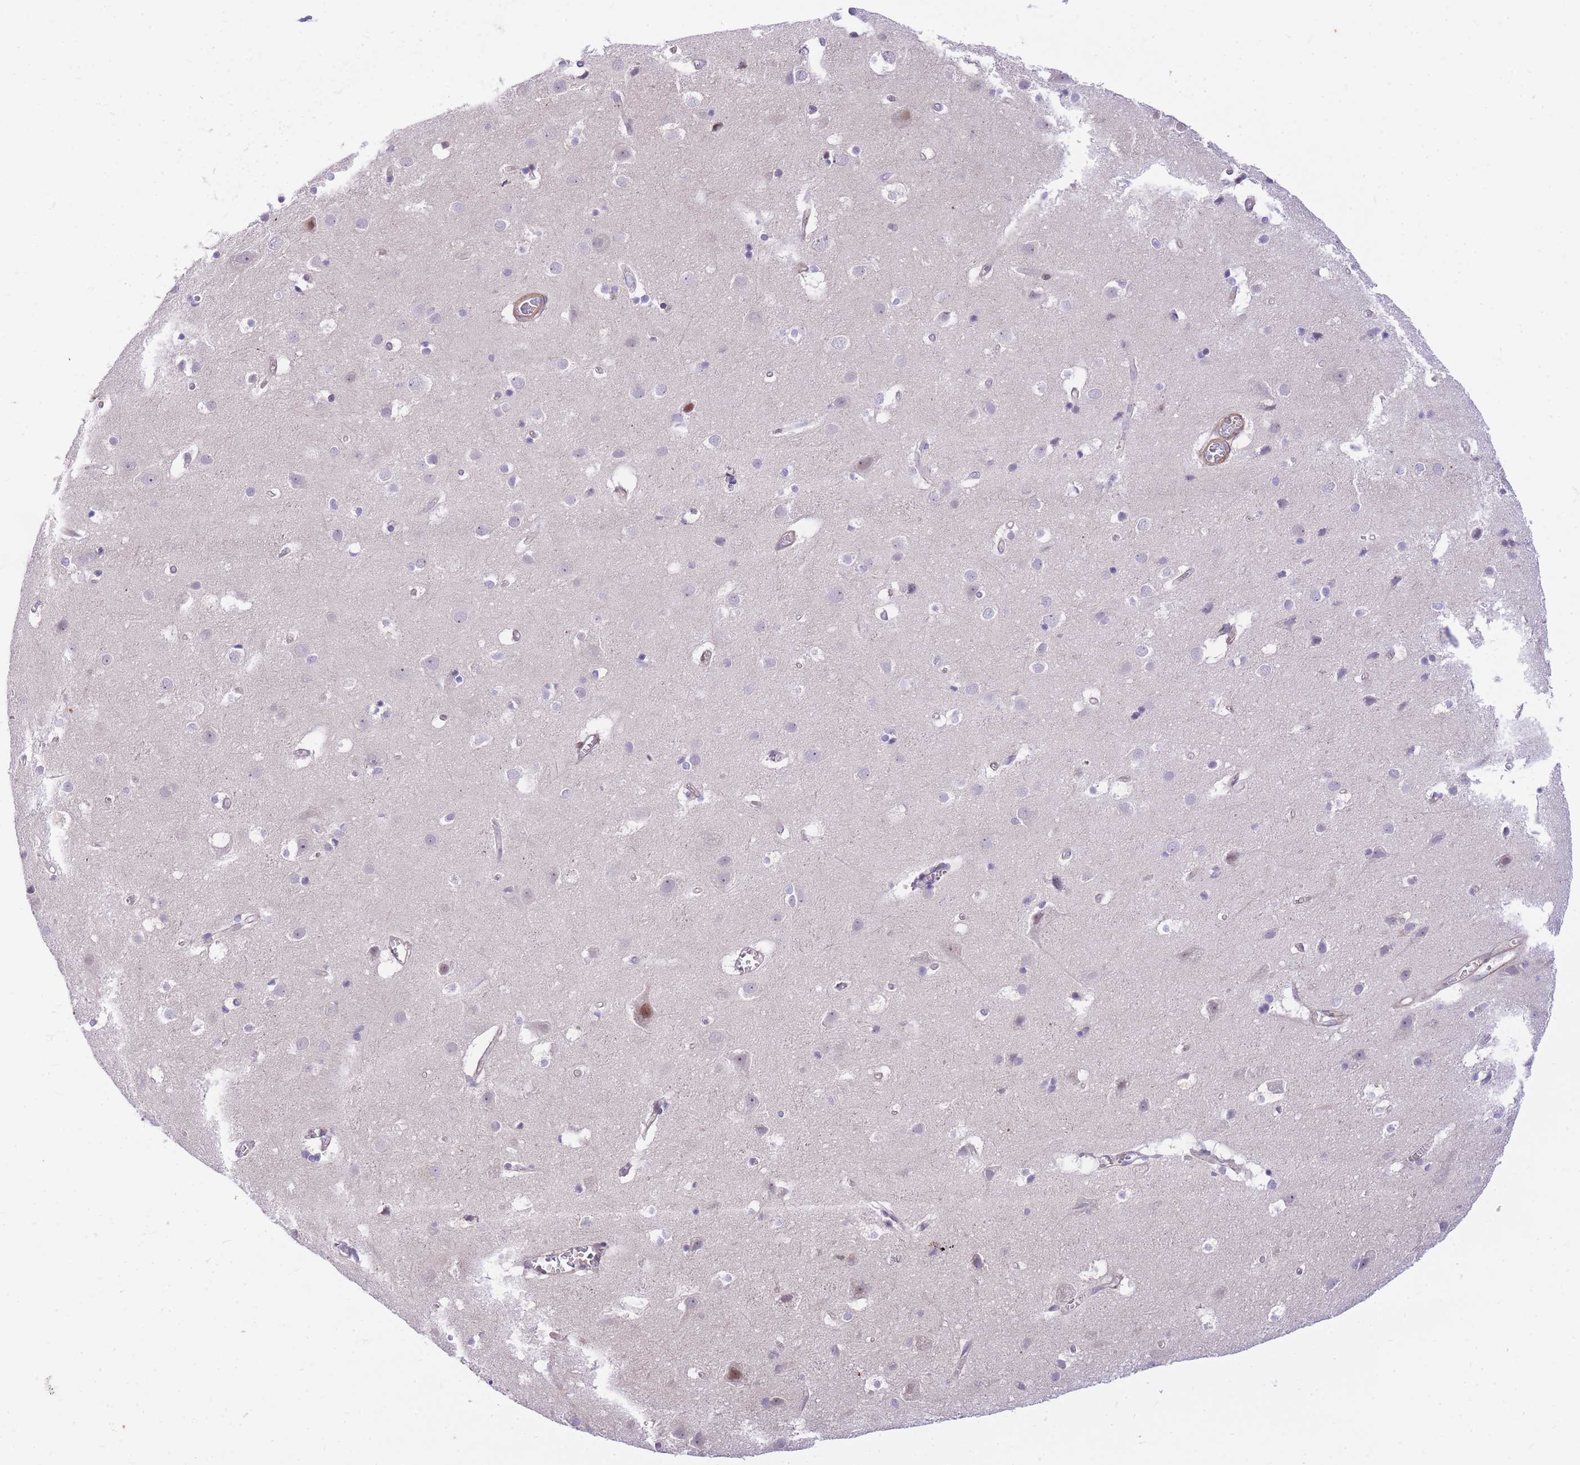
{"staining": {"intensity": "moderate", "quantity": "25%-75%", "location": "cytoplasmic/membranous"}, "tissue": "cerebral cortex", "cell_type": "Endothelial cells", "image_type": "normal", "snomed": [{"axis": "morphology", "description": "Normal tissue, NOS"}, {"axis": "topography", "description": "Cerebral cortex"}], "caption": "Endothelial cells demonstrate medium levels of moderate cytoplasmic/membranous staining in approximately 25%-75% of cells in unremarkable human cerebral cortex.", "gene": "S100PBP", "patient": {"sex": "male", "age": 54}}